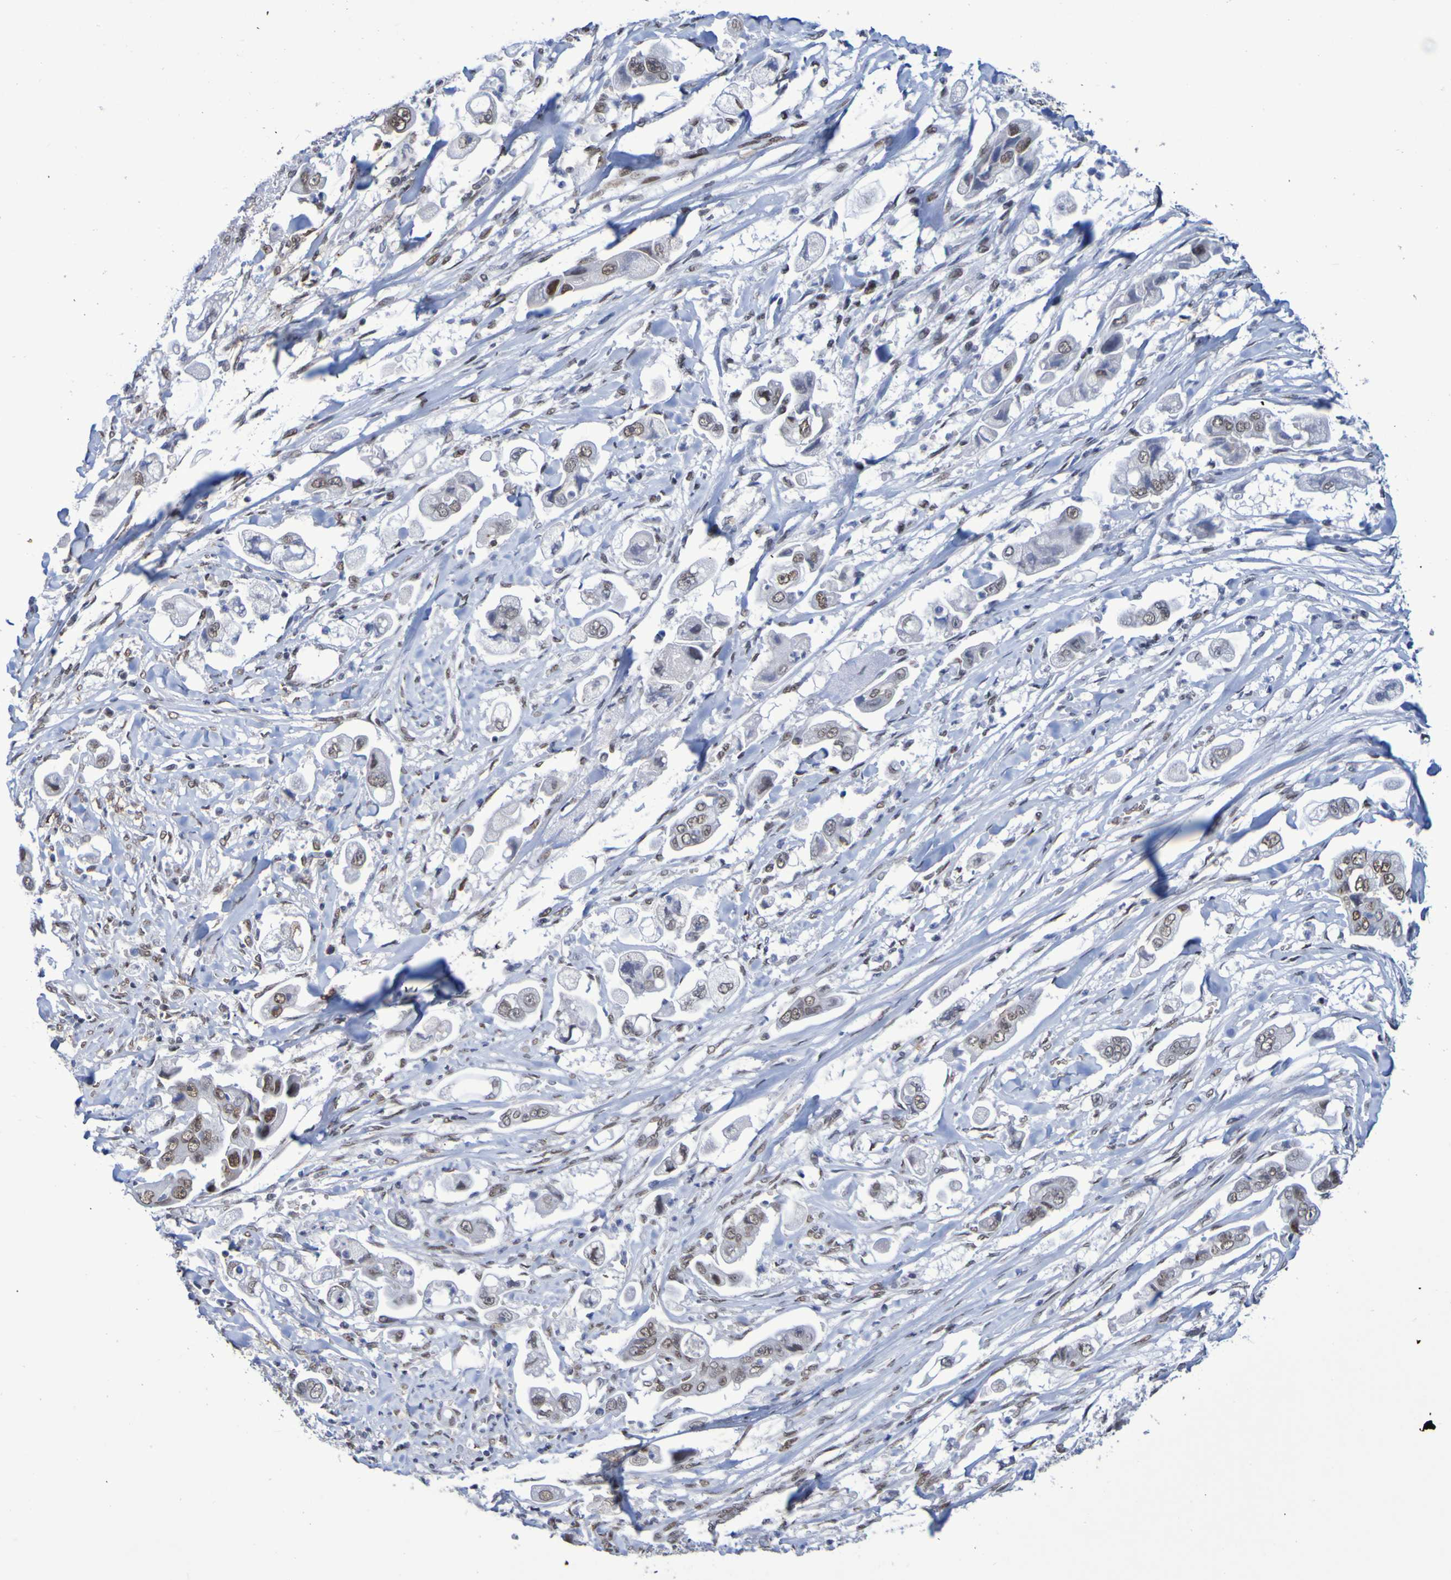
{"staining": {"intensity": "moderate", "quantity": ">75%", "location": "nuclear"}, "tissue": "stomach cancer", "cell_type": "Tumor cells", "image_type": "cancer", "snomed": [{"axis": "morphology", "description": "Adenocarcinoma, NOS"}, {"axis": "topography", "description": "Stomach"}], "caption": "Immunohistochemistry (DAB) staining of human stomach cancer exhibits moderate nuclear protein positivity in approximately >75% of tumor cells. The staining was performed using DAB, with brown indicating positive protein expression. Nuclei are stained blue with hematoxylin.", "gene": "MRTFB", "patient": {"sex": "male", "age": 62}}